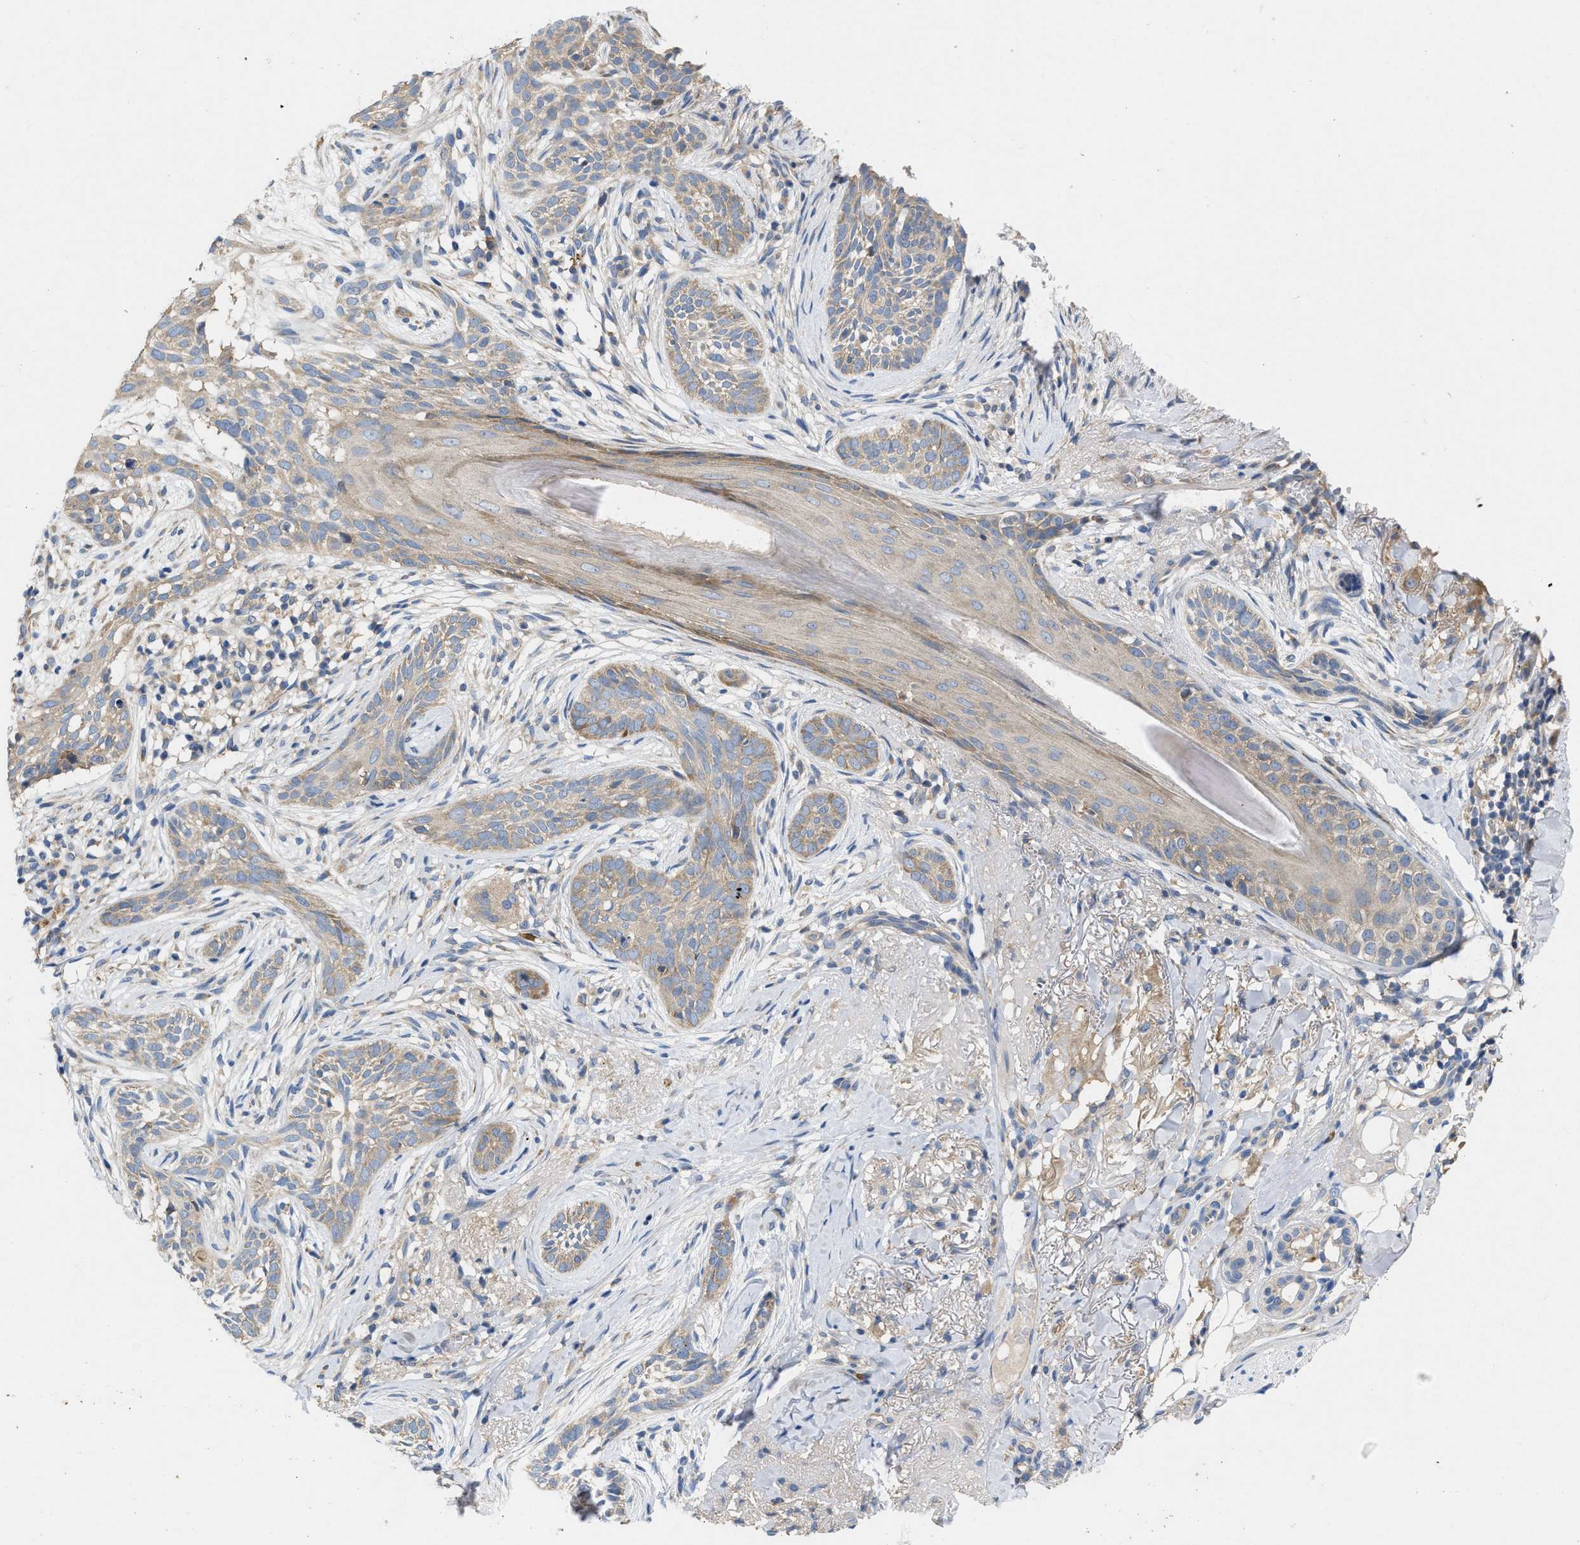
{"staining": {"intensity": "moderate", "quantity": ">75%", "location": "cytoplasmic/membranous"}, "tissue": "skin cancer", "cell_type": "Tumor cells", "image_type": "cancer", "snomed": [{"axis": "morphology", "description": "Basal cell carcinoma"}, {"axis": "topography", "description": "Skin"}], "caption": "About >75% of tumor cells in human skin basal cell carcinoma display moderate cytoplasmic/membranous protein positivity as visualized by brown immunohistochemical staining.", "gene": "TMEM131", "patient": {"sex": "female", "age": 88}}